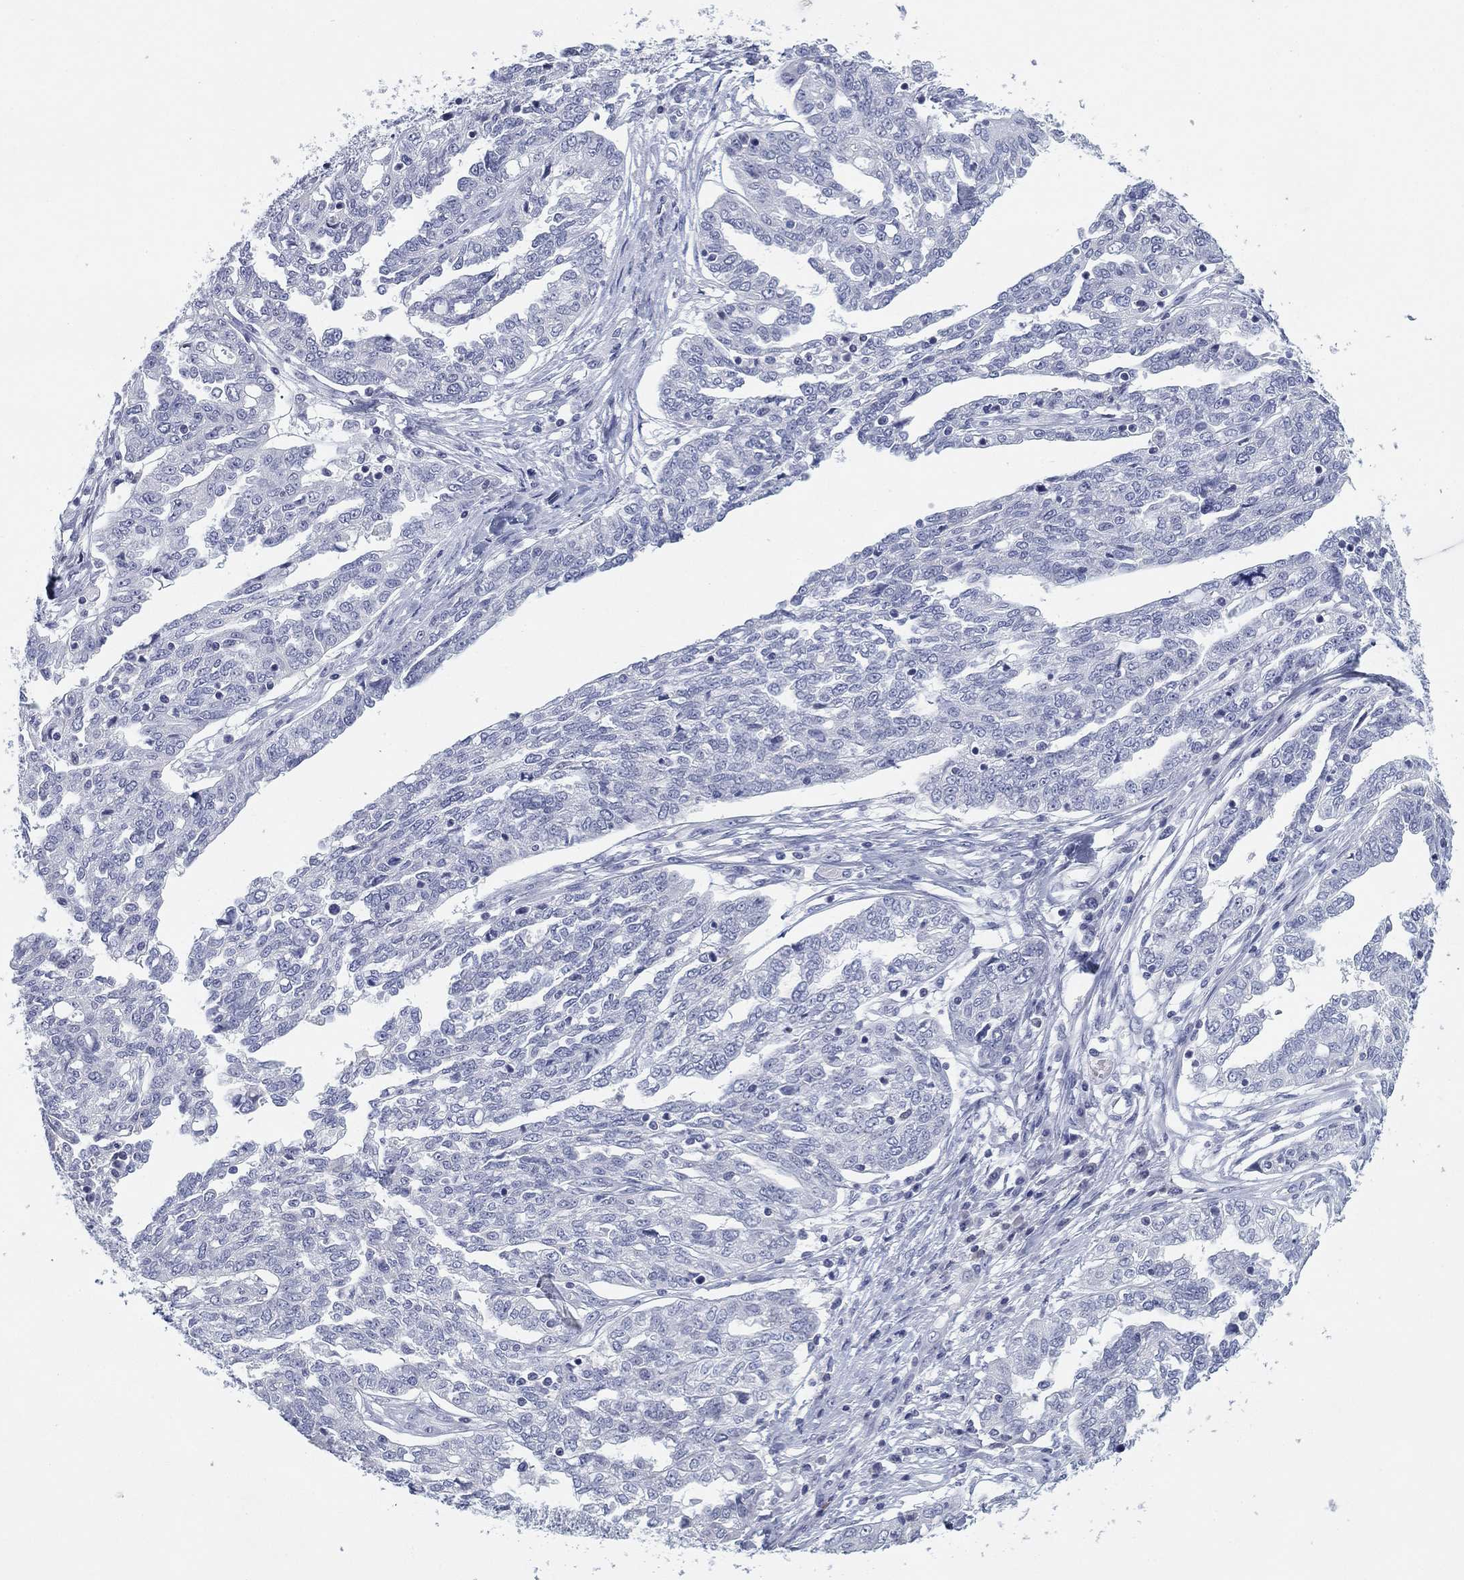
{"staining": {"intensity": "negative", "quantity": "none", "location": "none"}, "tissue": "ovarian cancer", "cell_type": "Tumor cells", "image_type": "cancer", "snomed": [{"axis": "morphology", "description": "Cystadenocarcinoma, serous, NOS"}, {"axis": "topography", "description": "Ovary"}], "caption": "An immunohistochemistry histopathology image of ovarian cancer (serous cystadenocarcinoma) is shown. There is no staining in tumor cells of ovarian cancer (serous cystadenocarcinoma). (DAB (3,3'-diaminobenzidine) IHC, high magnification).", "gene": "CD79B", "patient": {"sex": "female", "age": 67}}